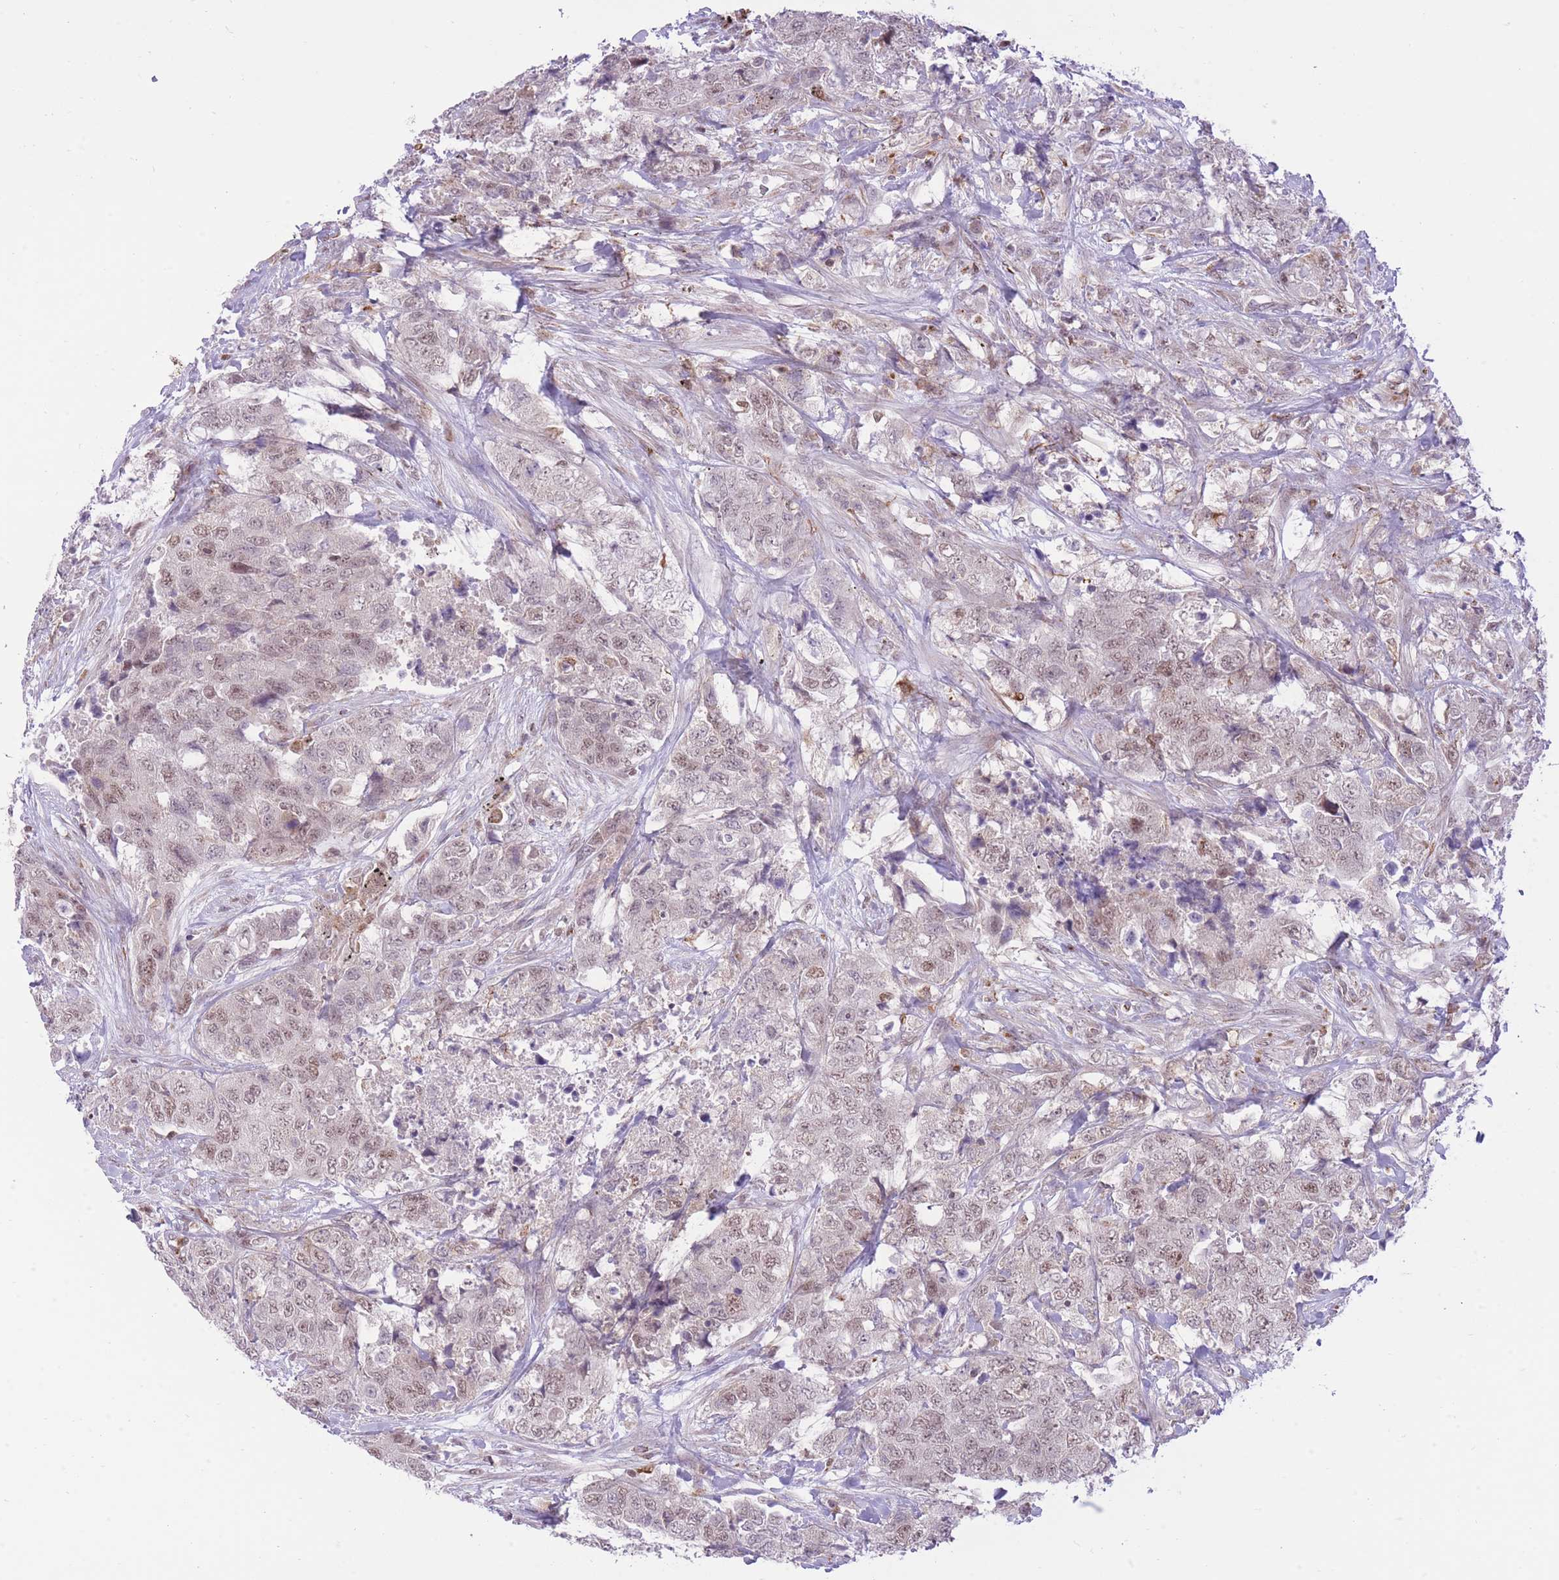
{"staining": {"intensity": "weak", "quantity": ">75%", "location": "nuclear"}, "tissue": "urothelial cancer", "cell_type": "Tumor cells", "image_type": "cancer", "snomed": [{"axis": "morphology", "description": "Urothelial carcinoma, High grade"}, {"axis": "topography", "description": "Urinary bladder"}], "caption": "Human urothelial cancer stained with a protein marker exhibits weak staining in tumor cells.", "gene": "ELL", "patient": {"sex": "female", "age": 78}}